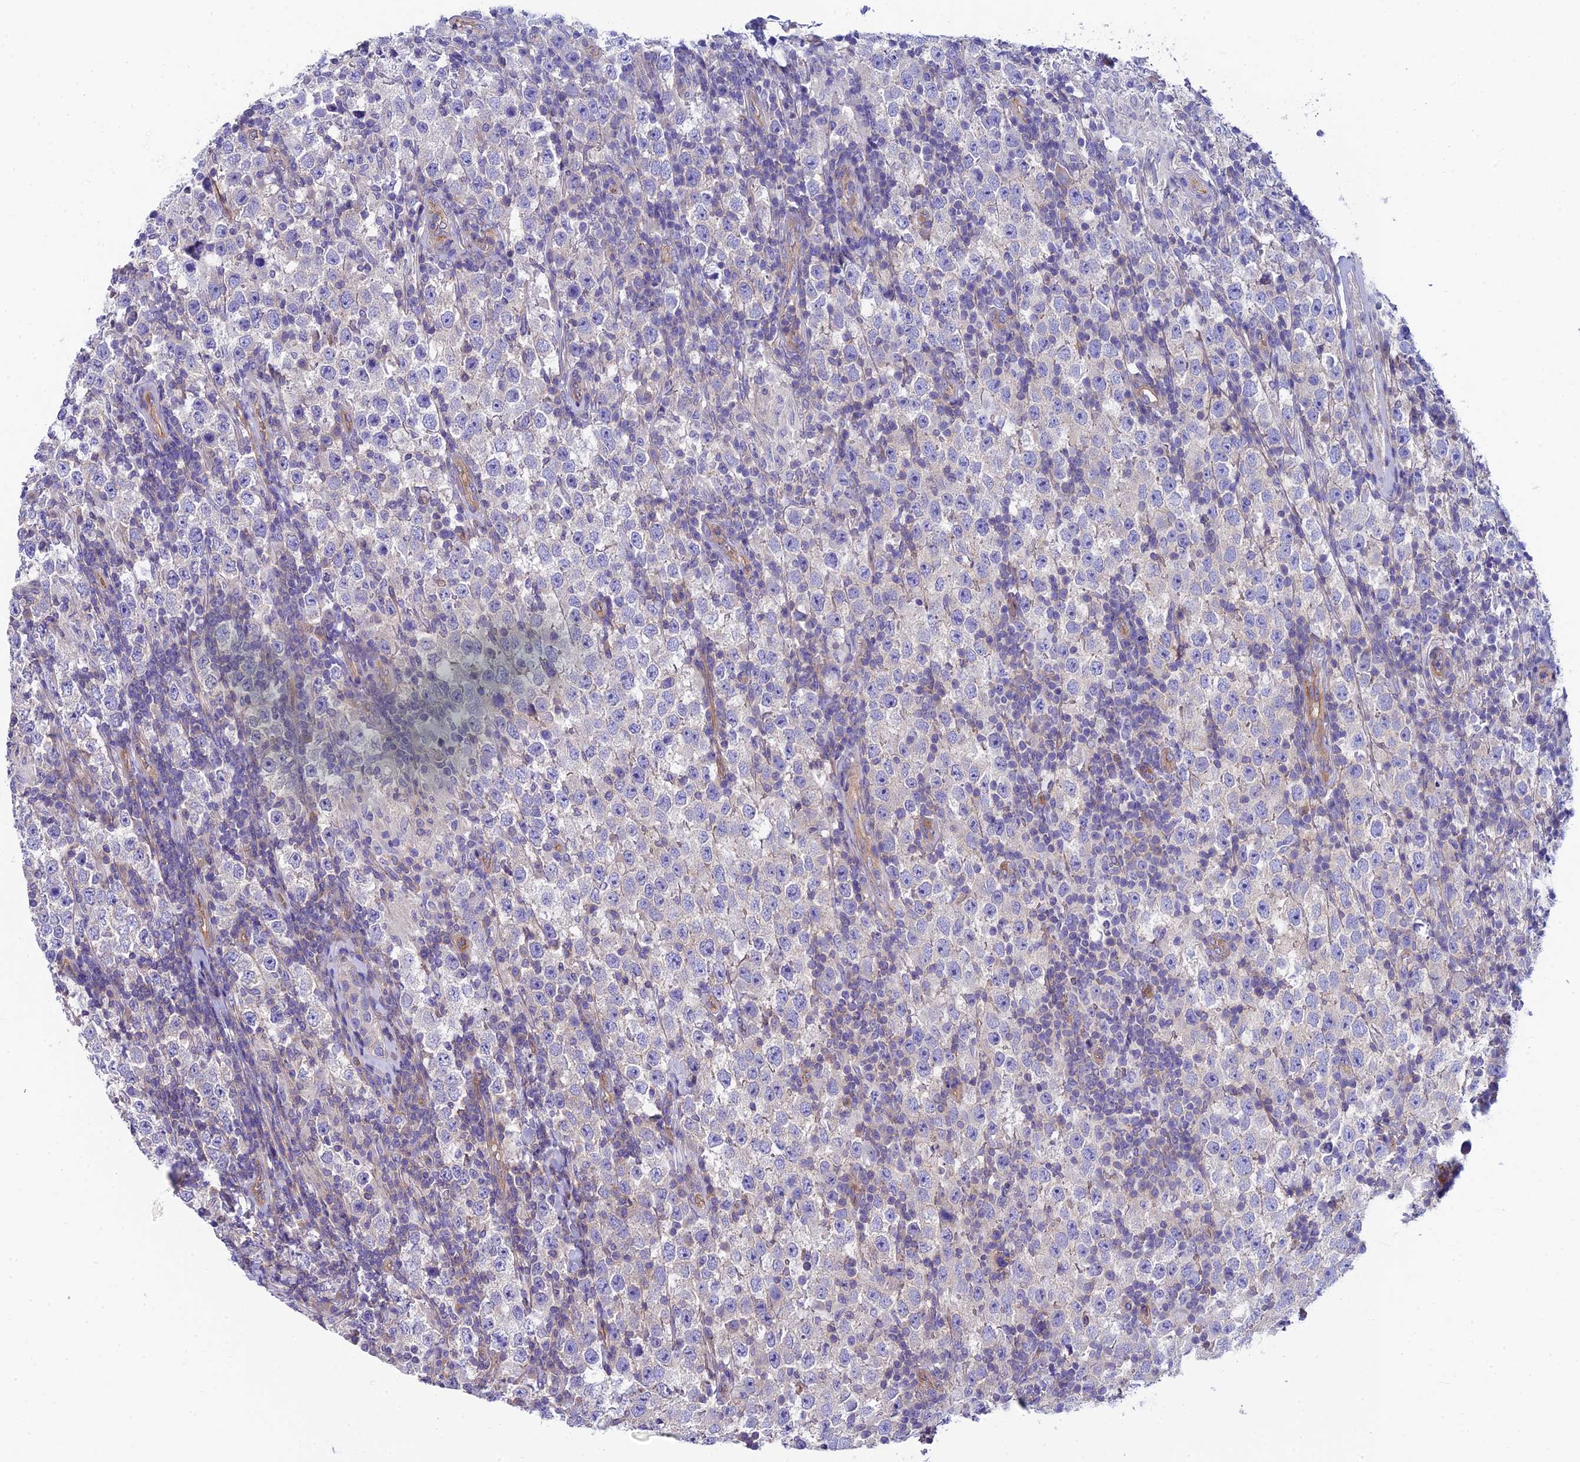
{"staining": {"intensity": "negative", "quantity": "none", "location": "none"}, "tissue": "testis cancer", "cell_type": "Tumor cells", "image_type": "cancer", "snomed": [{"axis": "morphology", "description": "Normal tissue, NOS"}, {"axis": "morphology", "description": "Urothelial carcinoma, High grade"}, {"axis": "morphology", "description": "Seminoma, NOS"}, {"axis": "morphology", "description": "Carcinoma, Embryonal, NOS"}, {"axis": "topography", "description": "Urinary bladder"}, {"axis": "topography", "description": "Testis"}], "caption": "Immunohistochemical staining of human testis embryonal carcinoma exhibits no significant staining in tumor cells. (DAB (3,3'-diaminobenzidine) immunohistochemistry, high magnification).", "gene": "PPFIA3", "patient": {"sex": "male", "age": 41}}